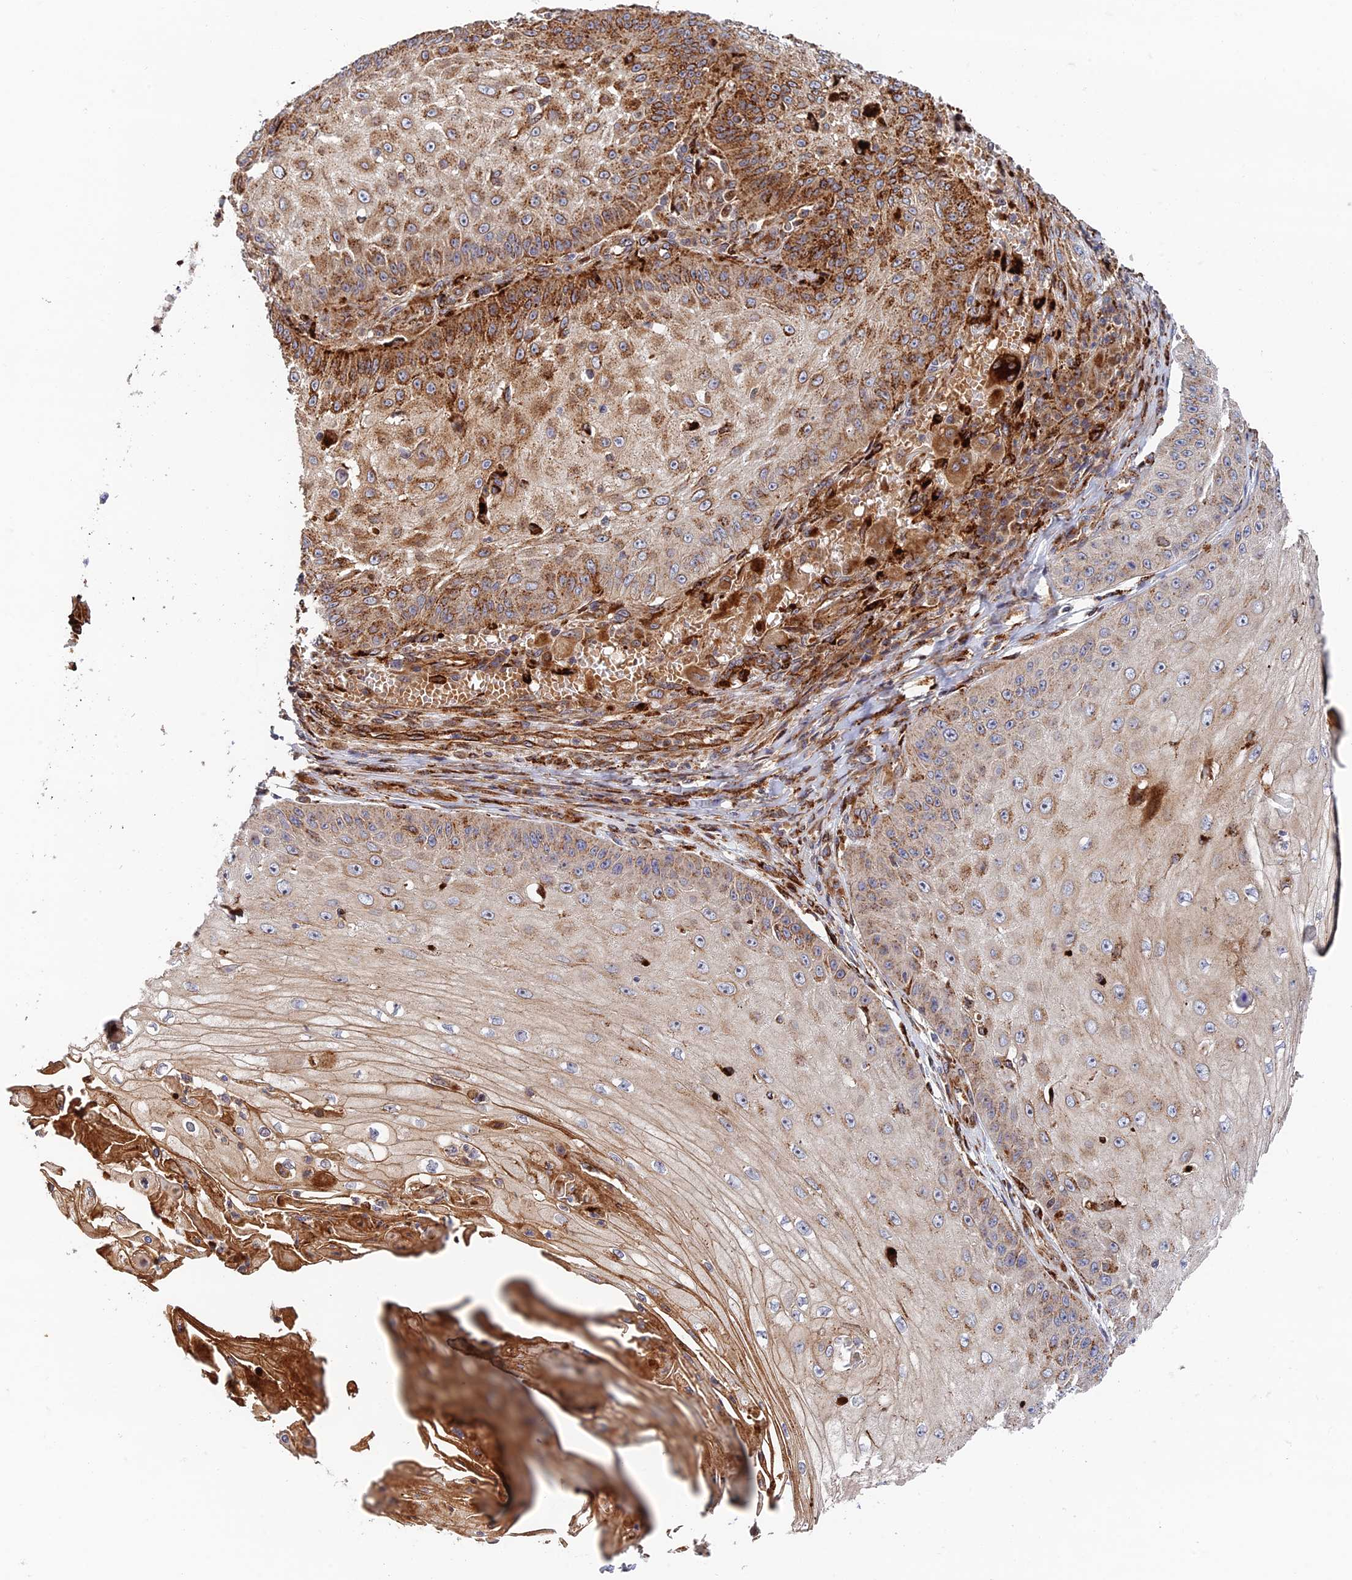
{"staining": {"intensity": "moderate", "quantity": ">75%", "location": "cytoplasmic/membranous"}, "tissue": "skin cancer", "cell_type": "Tumor cells", "image_type": "cancer", "snomed": [{"axis": "morphology", "description": "Squamous cell carcinoma, NOS"}, {"axis": "topography", "description": "Skin"}], "caption": "Immunohistochemistry (IHC) histopathology image of neoplastic tissue: skin cancer (squamous cell carcinoma) stained using IHC shows medium levels of moderate protein expression localized specifically in the cytoplasmic/membranous of tumor cells, appearing as a cytoplasmic/membranous brown color.", "gene": "PPP2R3C", "patient": {"sex": "male", "age": 70}}